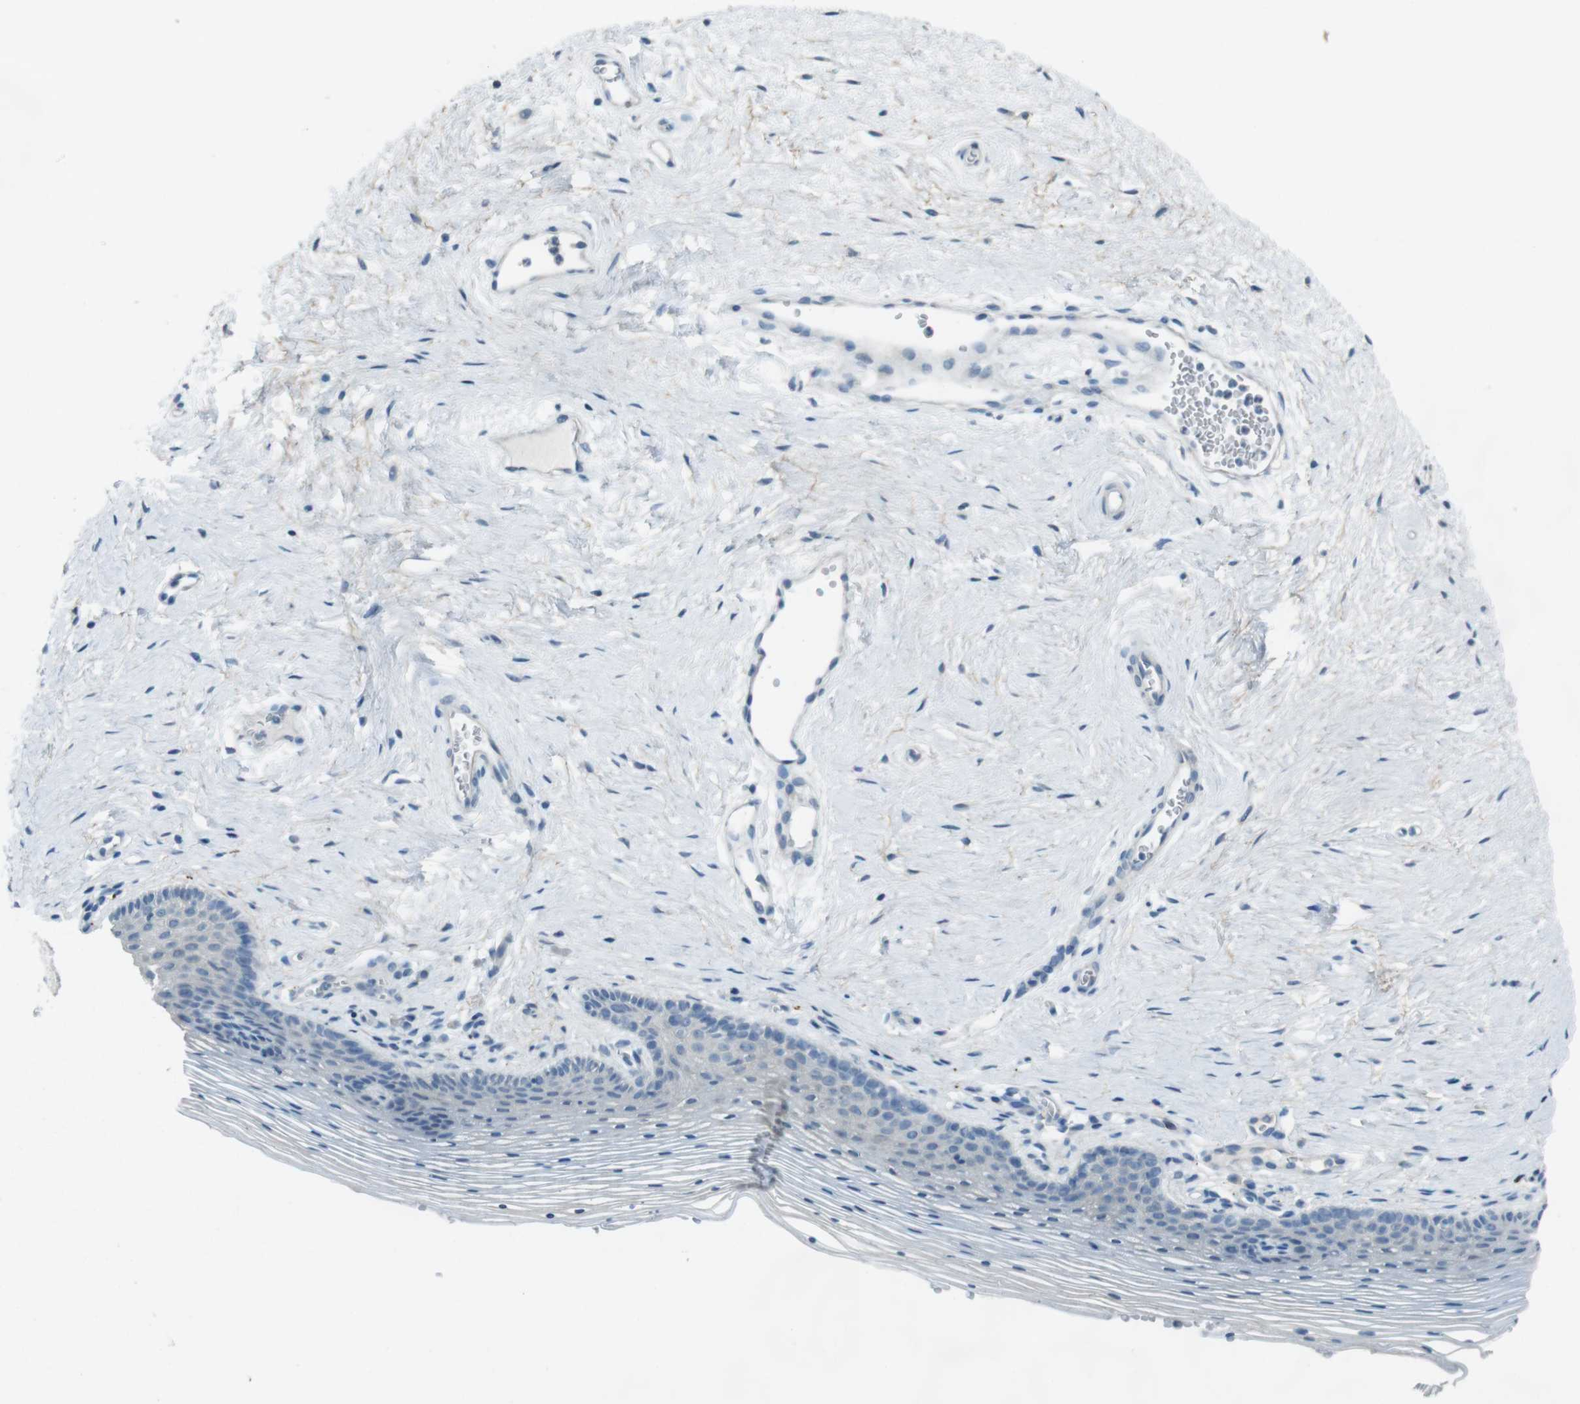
{"staining": {"intensity": "negative", "quantity": "none", "location": "none"}, "tissue": "vagina", "cell_type": "Squamous epithelial cells", "image_type": "normal", "snomed": [{"axis": "morphology", "description": "Normal tissue, NOS"}, {"axis": "topography", "description": "Vagina"}], "caption": "IHC histopathology image of benign vagina: human vagina stained with DAB demonstrates no significant protein positivity in squamous epithelial cells.", "gene": "ENTPD7", "patient": {"sex": "female", "age": 32}}